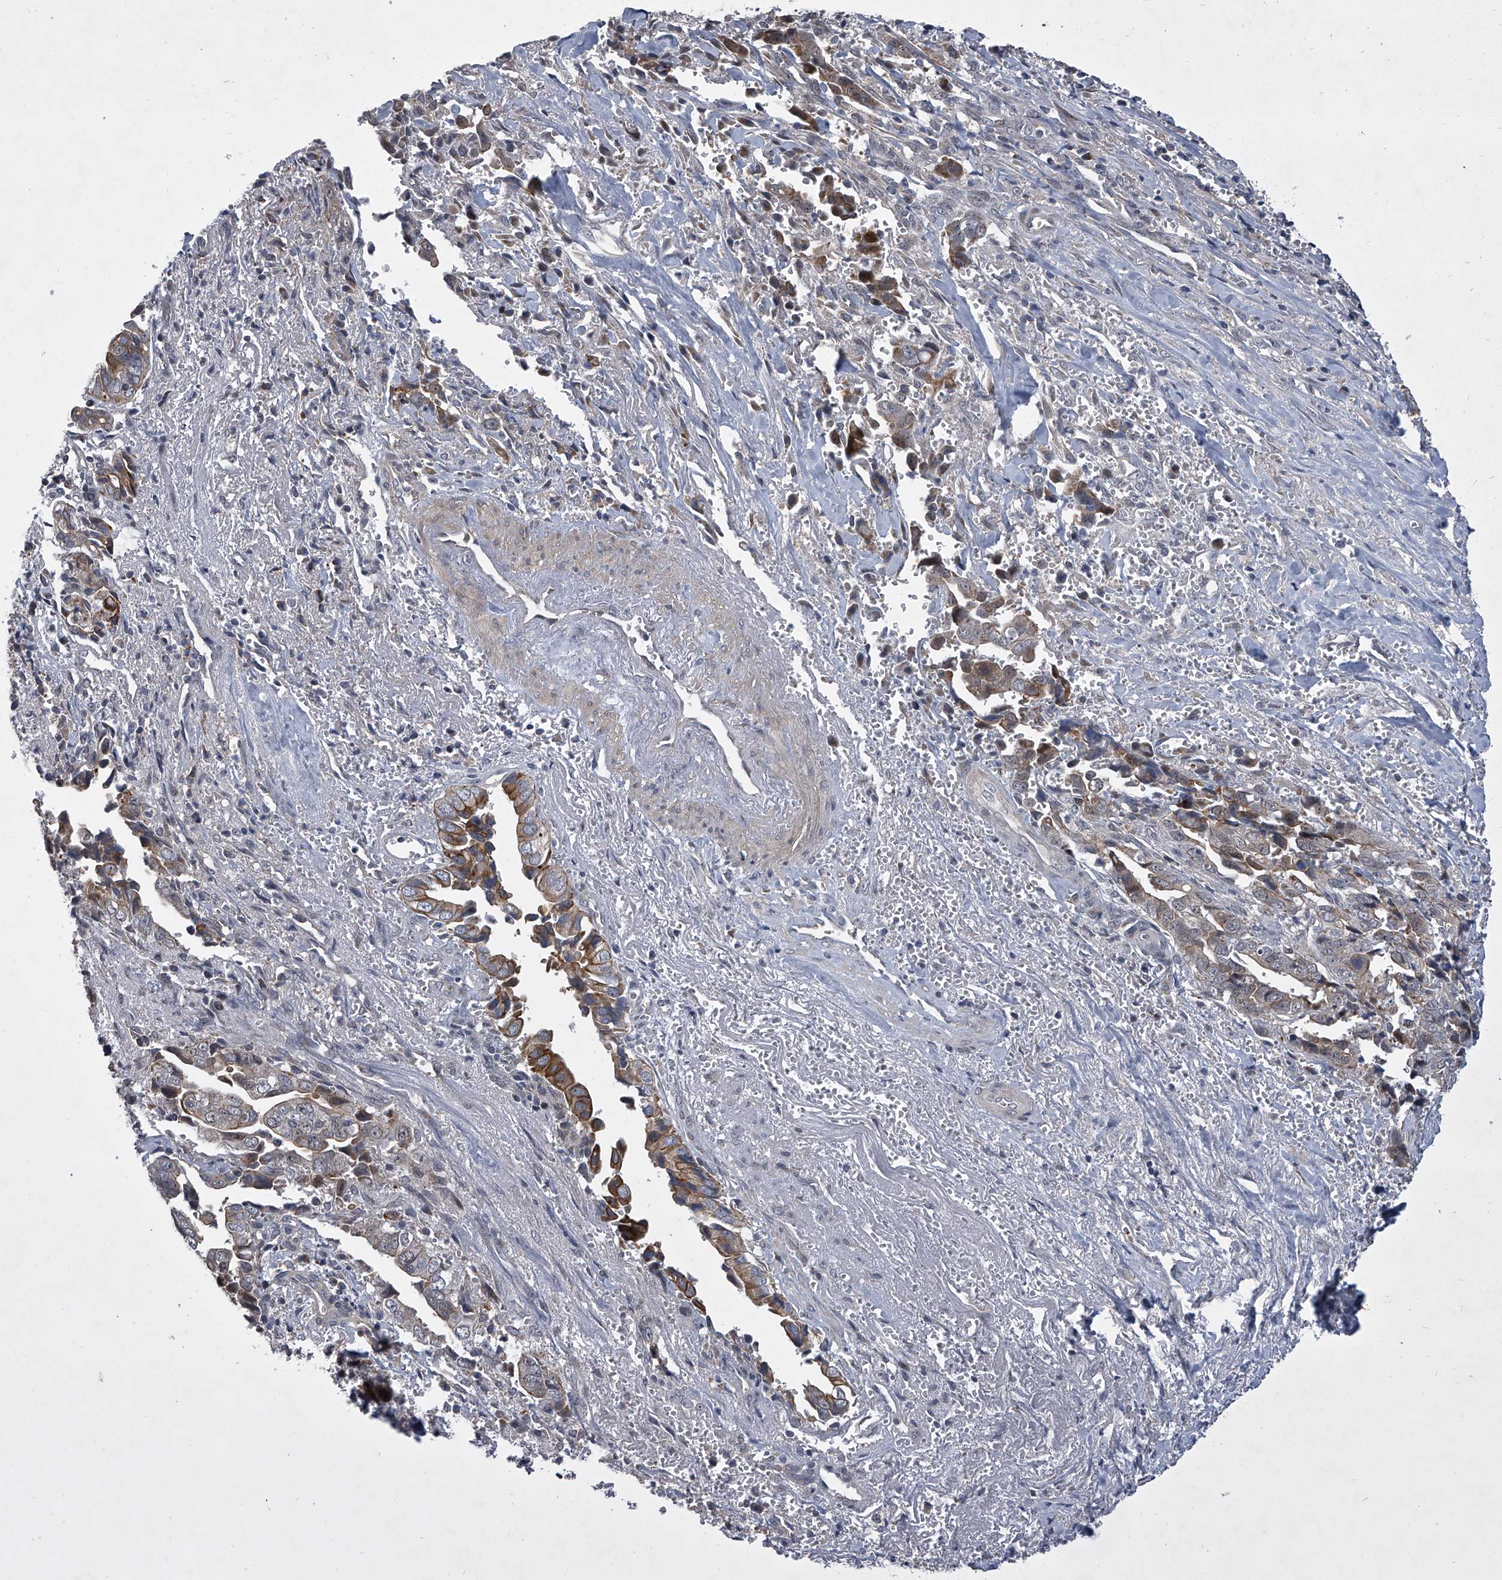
{"staining": {"intensity": "moderate", "quantity": "25%-75%", "location": "cytoplasmic/membranous"}, "tissue": "liver cancer", "cell_type": "Tumor cells", "image_type": "cancer", "snomed": [{"axis": "morphology", "description": "Cholangiocarcinoma"}, {"axis": "topography", "description": "Liver"}], "caption": "Immunohistochemical staining of liver cancer (cholangiocarcinoma) displays moderate cytoplasmic/membranous protein staining in about 25%-75% of tumor cells.", "gene": "HEATR6", "patient": {"sex": "female", "age": 79}}